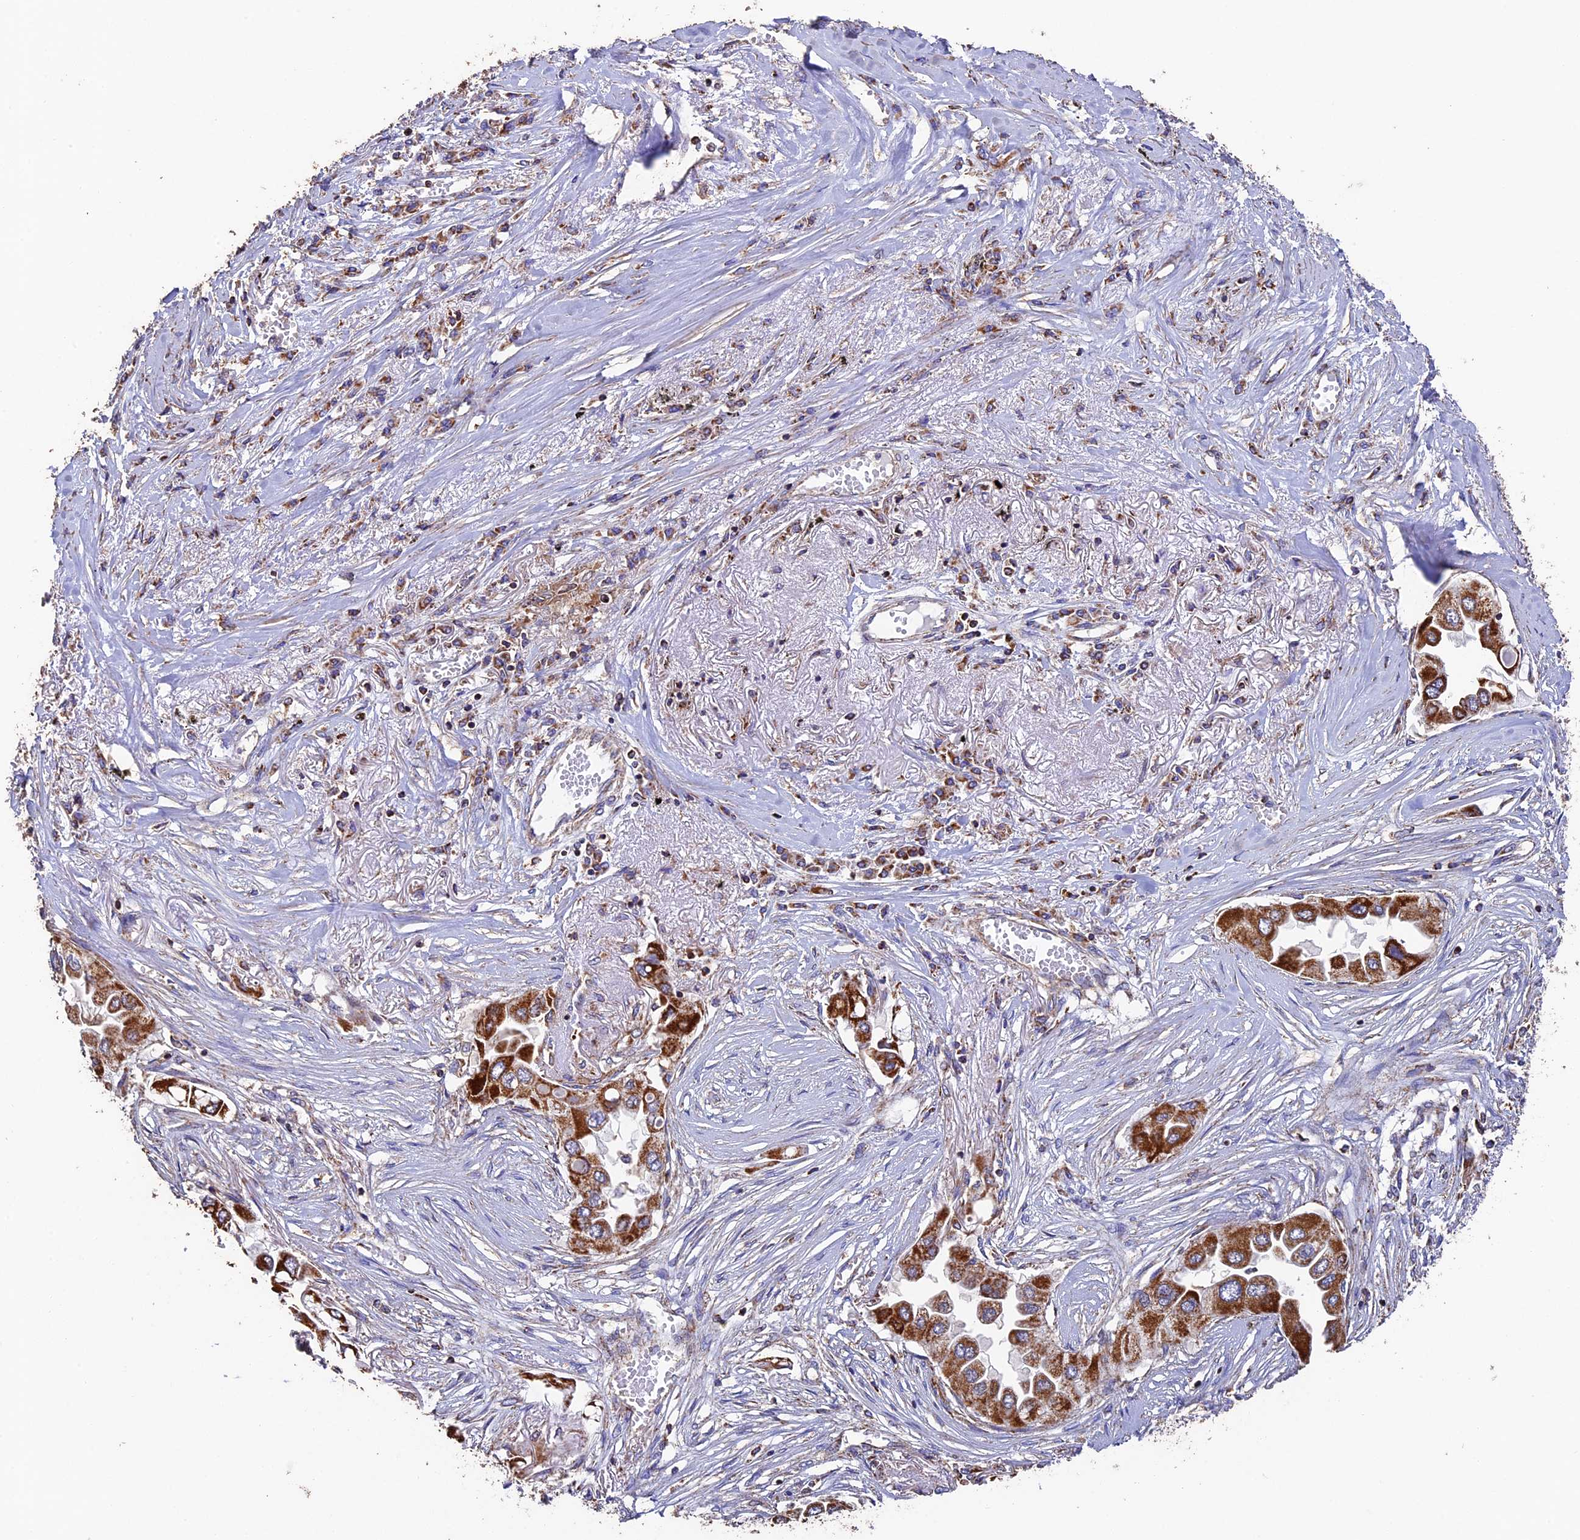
{"staining": {"intensity": "strong", "quantity": ">75%", "location": "cytoplasmic/membranous"}, "tissue": "lung cancer", "cell_type": "Tumor cells", "image_type": "cancer", "snomed": [{"axis": "morphology", "description": "Adenocarcinoma, NOS"}, {"axis": "topography", "description": "Lung"}], "caption": "Protein expression analysis of lung cancer (adenocarcinoma) shows strong cytoplasmic/membranous positivity in about >75% of tumor cells. Using DAB (3,3'-diaminobenzidine) (brown) and hematoxylin (blue) stains, captured at high magnification using brightfield microscopy.", "gene": "ADAT1", "patient": {"sex": "female", "age": 76}}